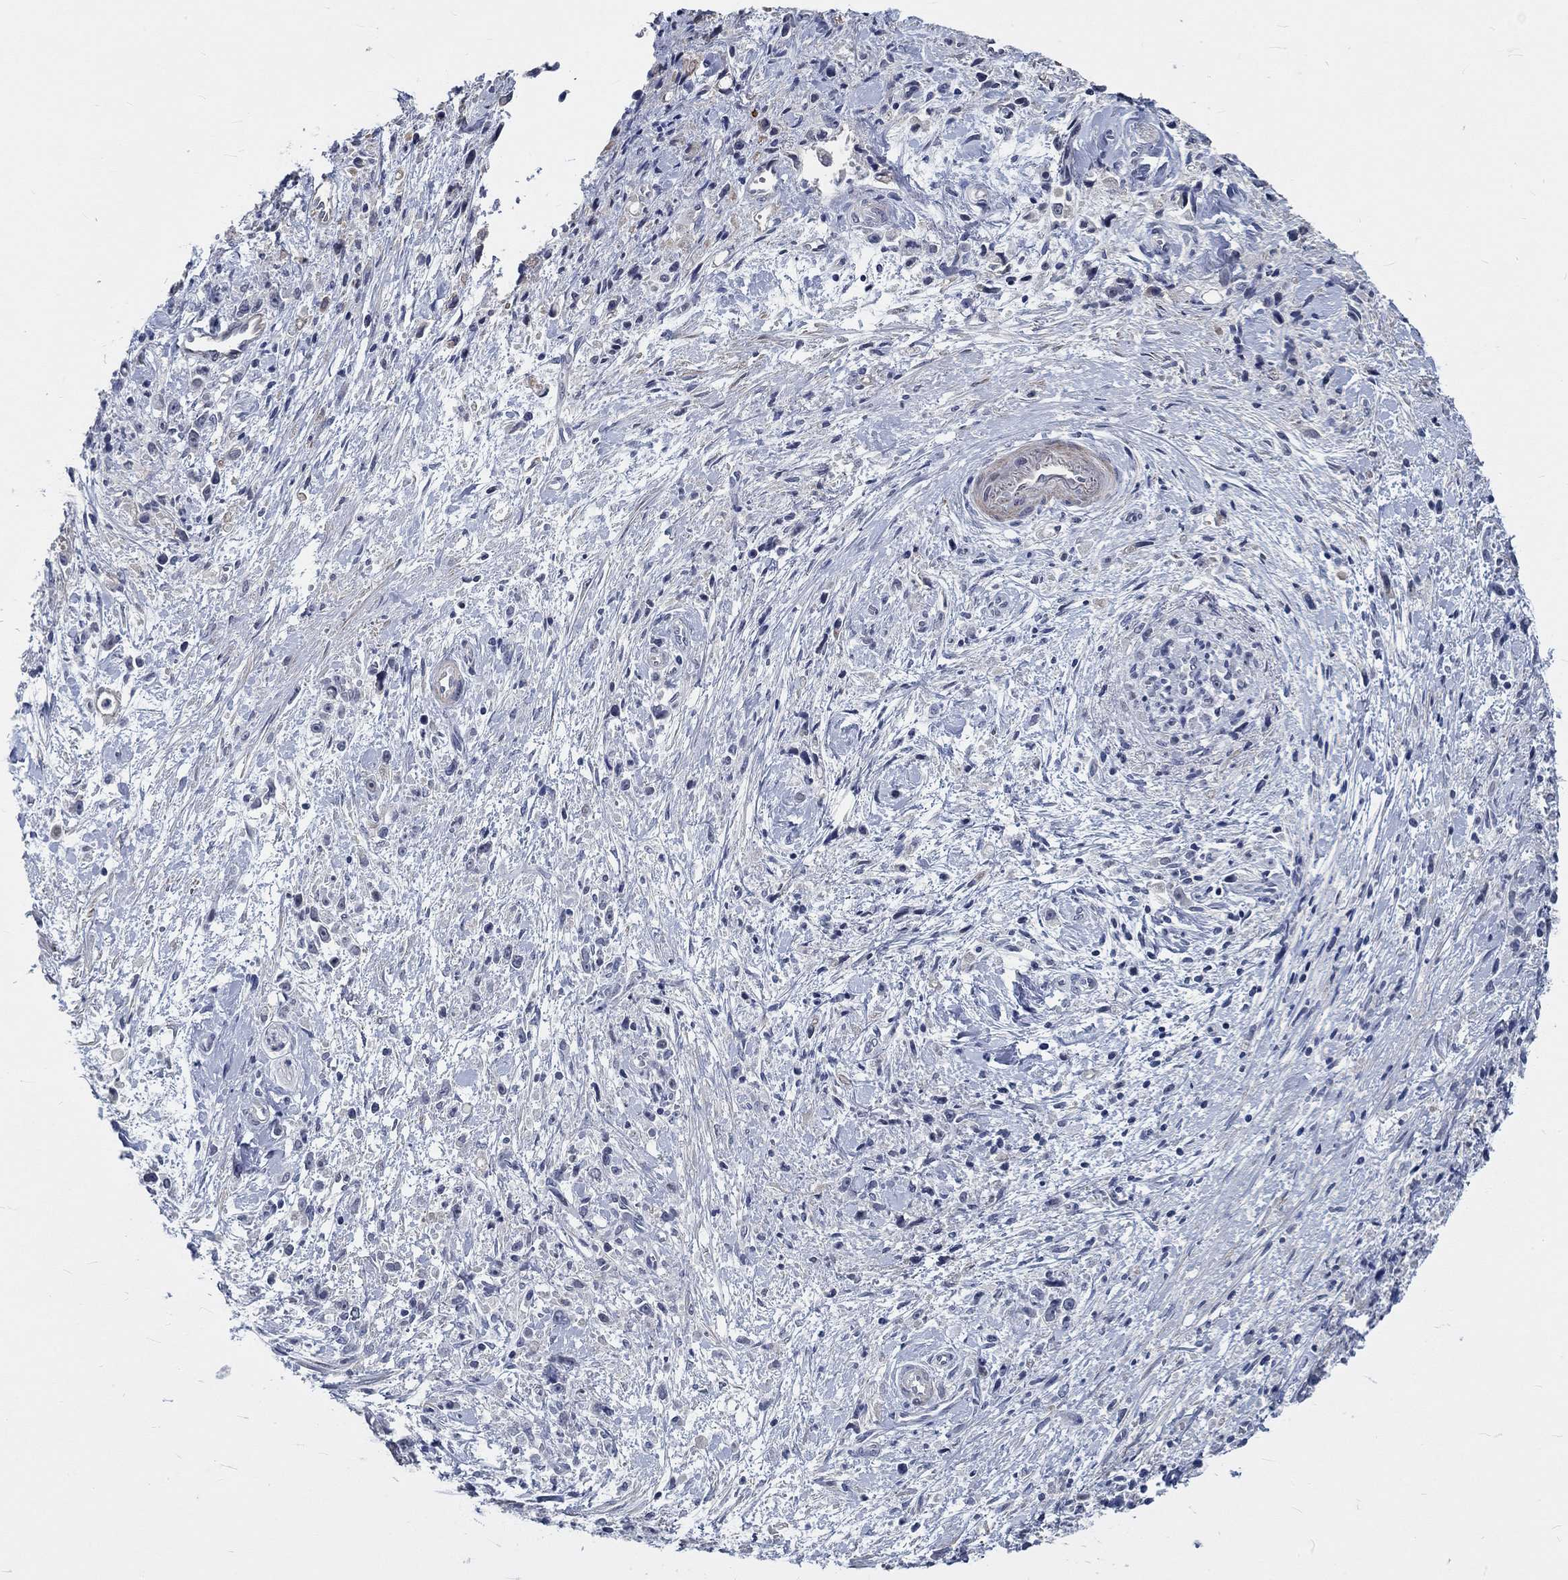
{"staining": {"intensity": "negative", "quantity": "none", "location": "none"}, "tissue": "stomach cancer", "cell_type": "Tumor cells", "image_type": "cancer", "snomed": [{"axis": "morphology", "description": "Adenocarcinoma, NOS"}, {"axis": "topography", "description": "Stomach"}], "caption": "Stomach adenocarcinoma was stained to show a protein in brown. There is no significant staining in tumor cells.", "gene": "MYBPC1", "patient": {"sex": "female", "age": 59}}